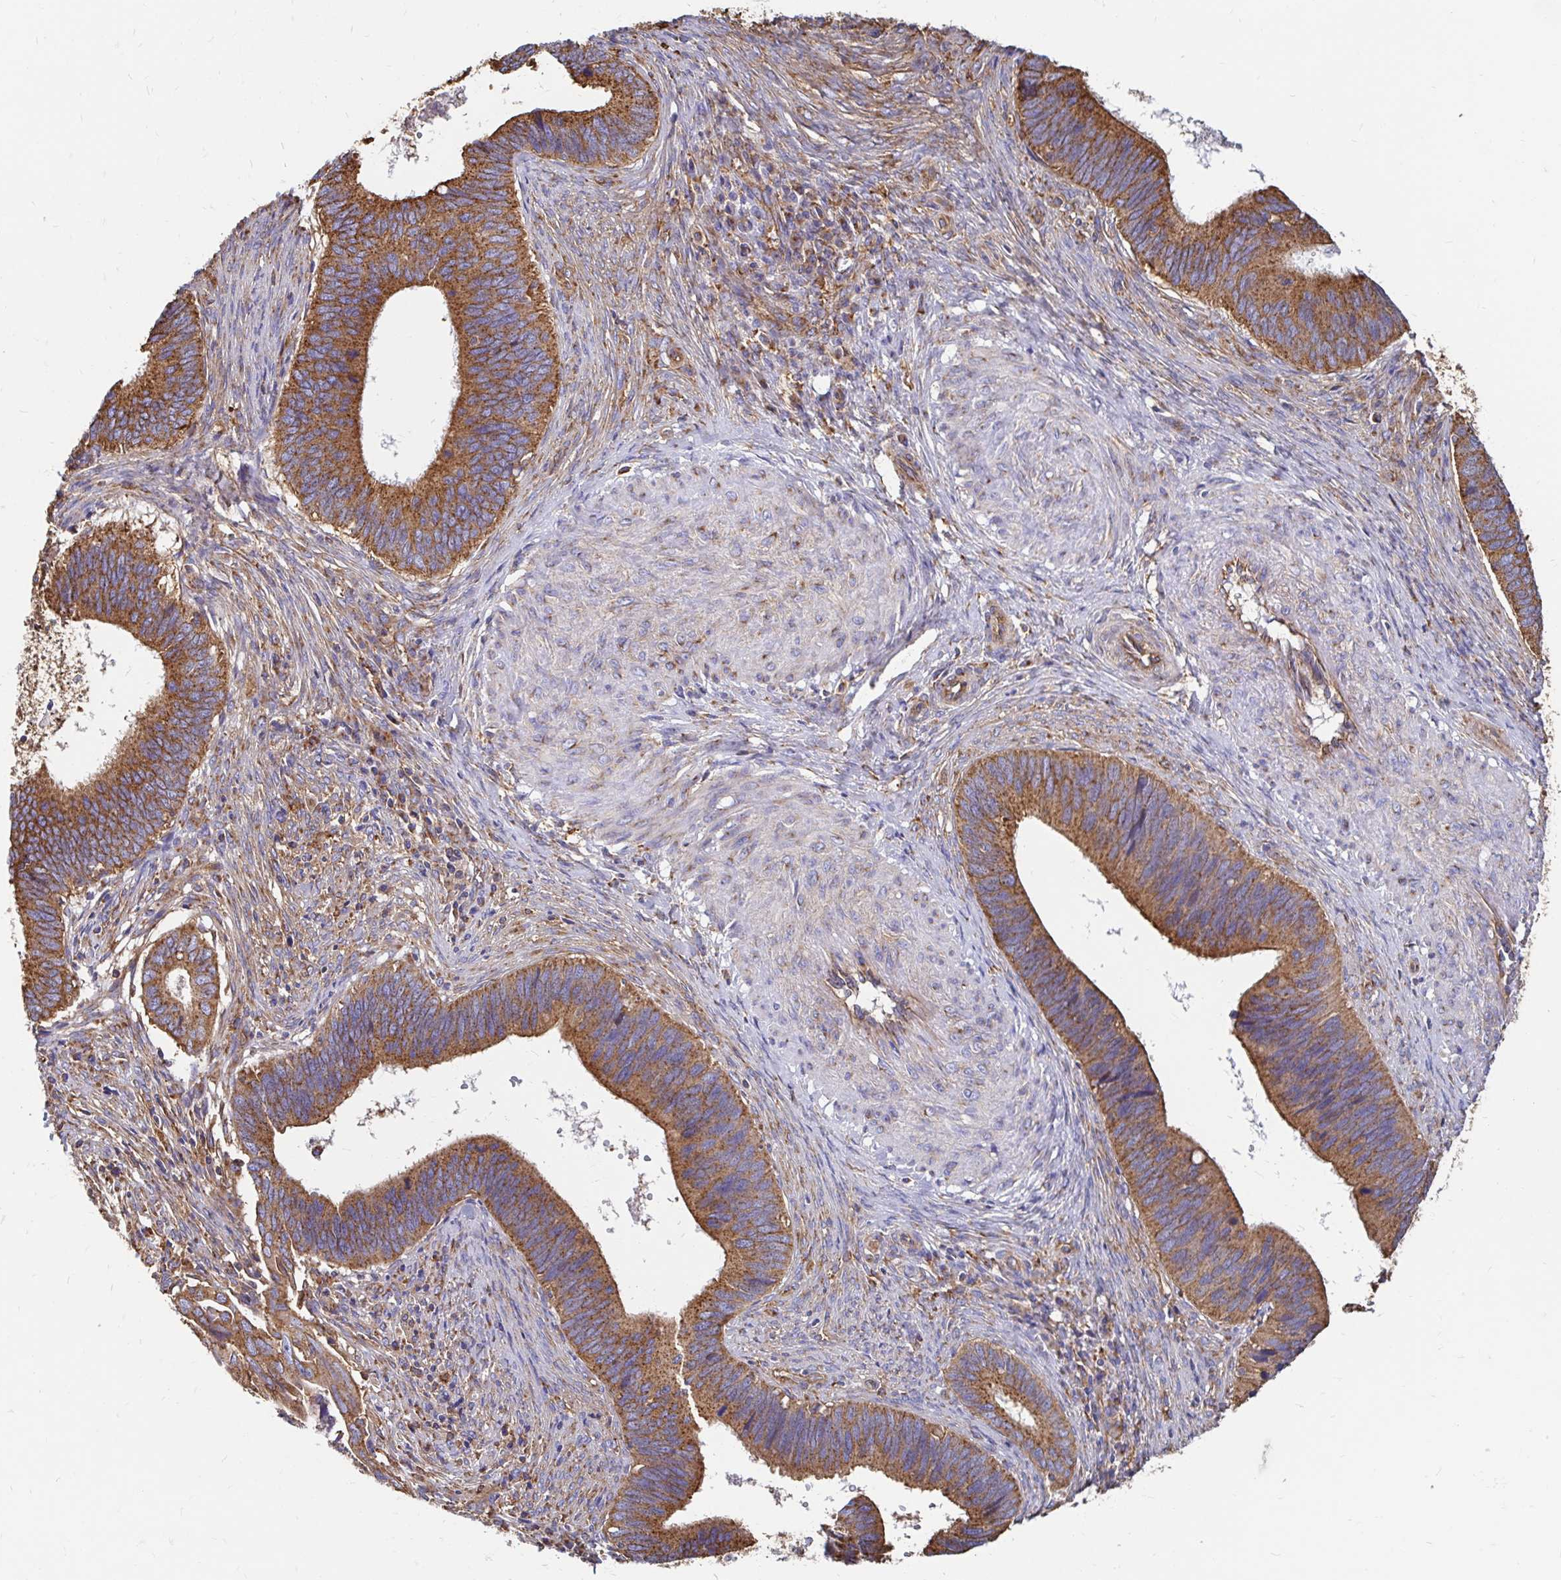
{"staining": {"intensity": "strong", "quantity": ">75%", "location": "cytoplasmic/membranous"}, "tissue": "cervical cancer", "cell_type": "Tumor cells", "image_type": "cancer", "snomed": [{"axis": "morphology", "description": "Adenocarcinoma, NOS"}, {"axis": "topography", "description": "Cervix"}], "caption": "A brown stain highlights strong cytoplasmic/membranous positivity of a protein in human cervical cancer tumor cells.", "gene": "CLTC", "patient": {"sex": "female", "age": 42}}